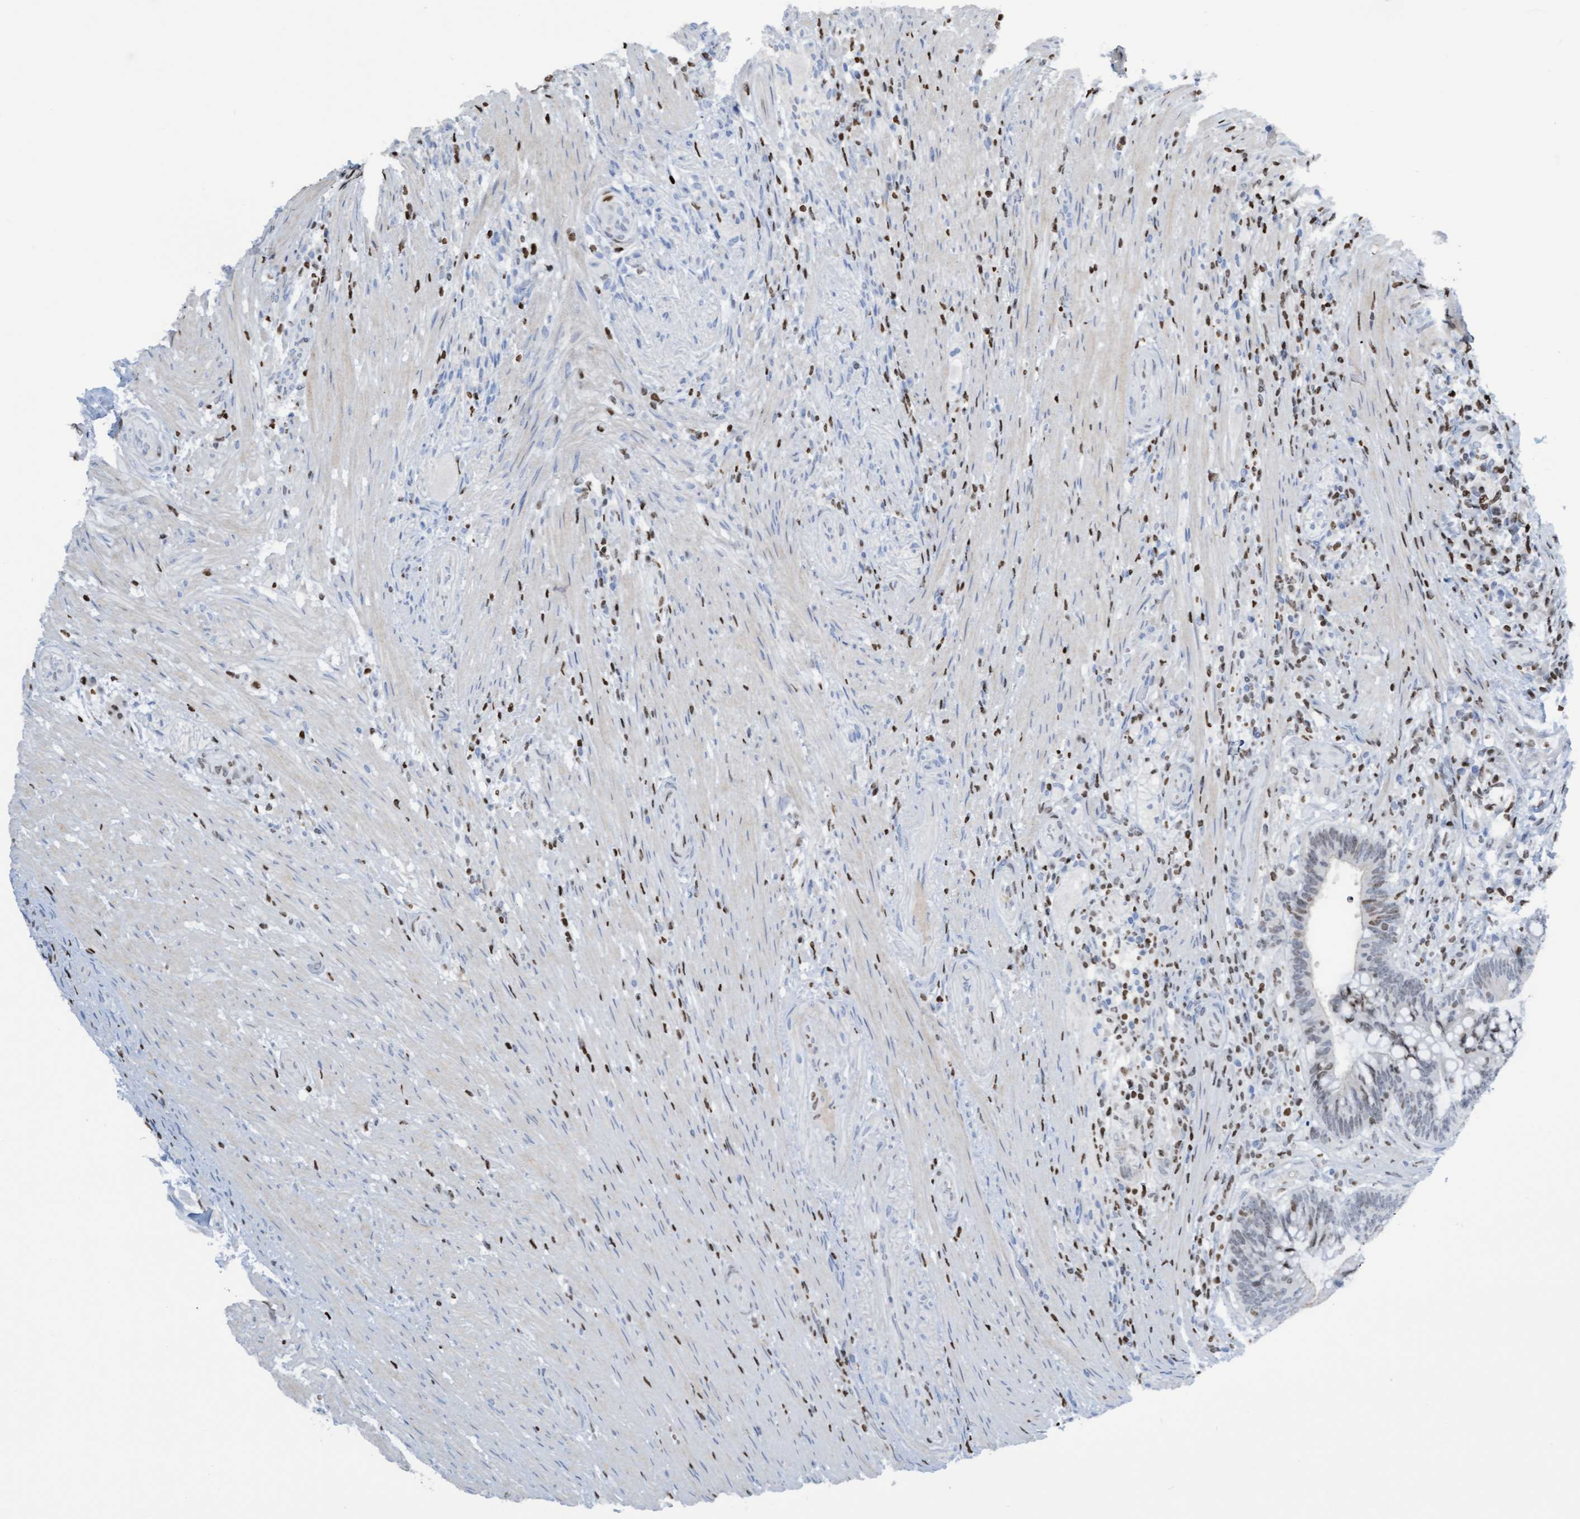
{"staining": {"intensity": "moderate", "quantity": "<25%", "location": "nuclear"}, "tissue": "colorectal cancer", "cell_type": "Tumor cells", "image_type": "cancer", "snomed": [{"axis": "morphology", "description": "Adenocarcinoma, NOS"}, {"axis": "topography", "description": "Colon"}], "caption": "A high-resolution image shows IHC staining of colorectal adenocarcinoma, which exhibits moderate nuclear positivity in approximately <25% of tumor cells.", "gene": "CBX2", "patient": {"sex": "female", "age": 66}}